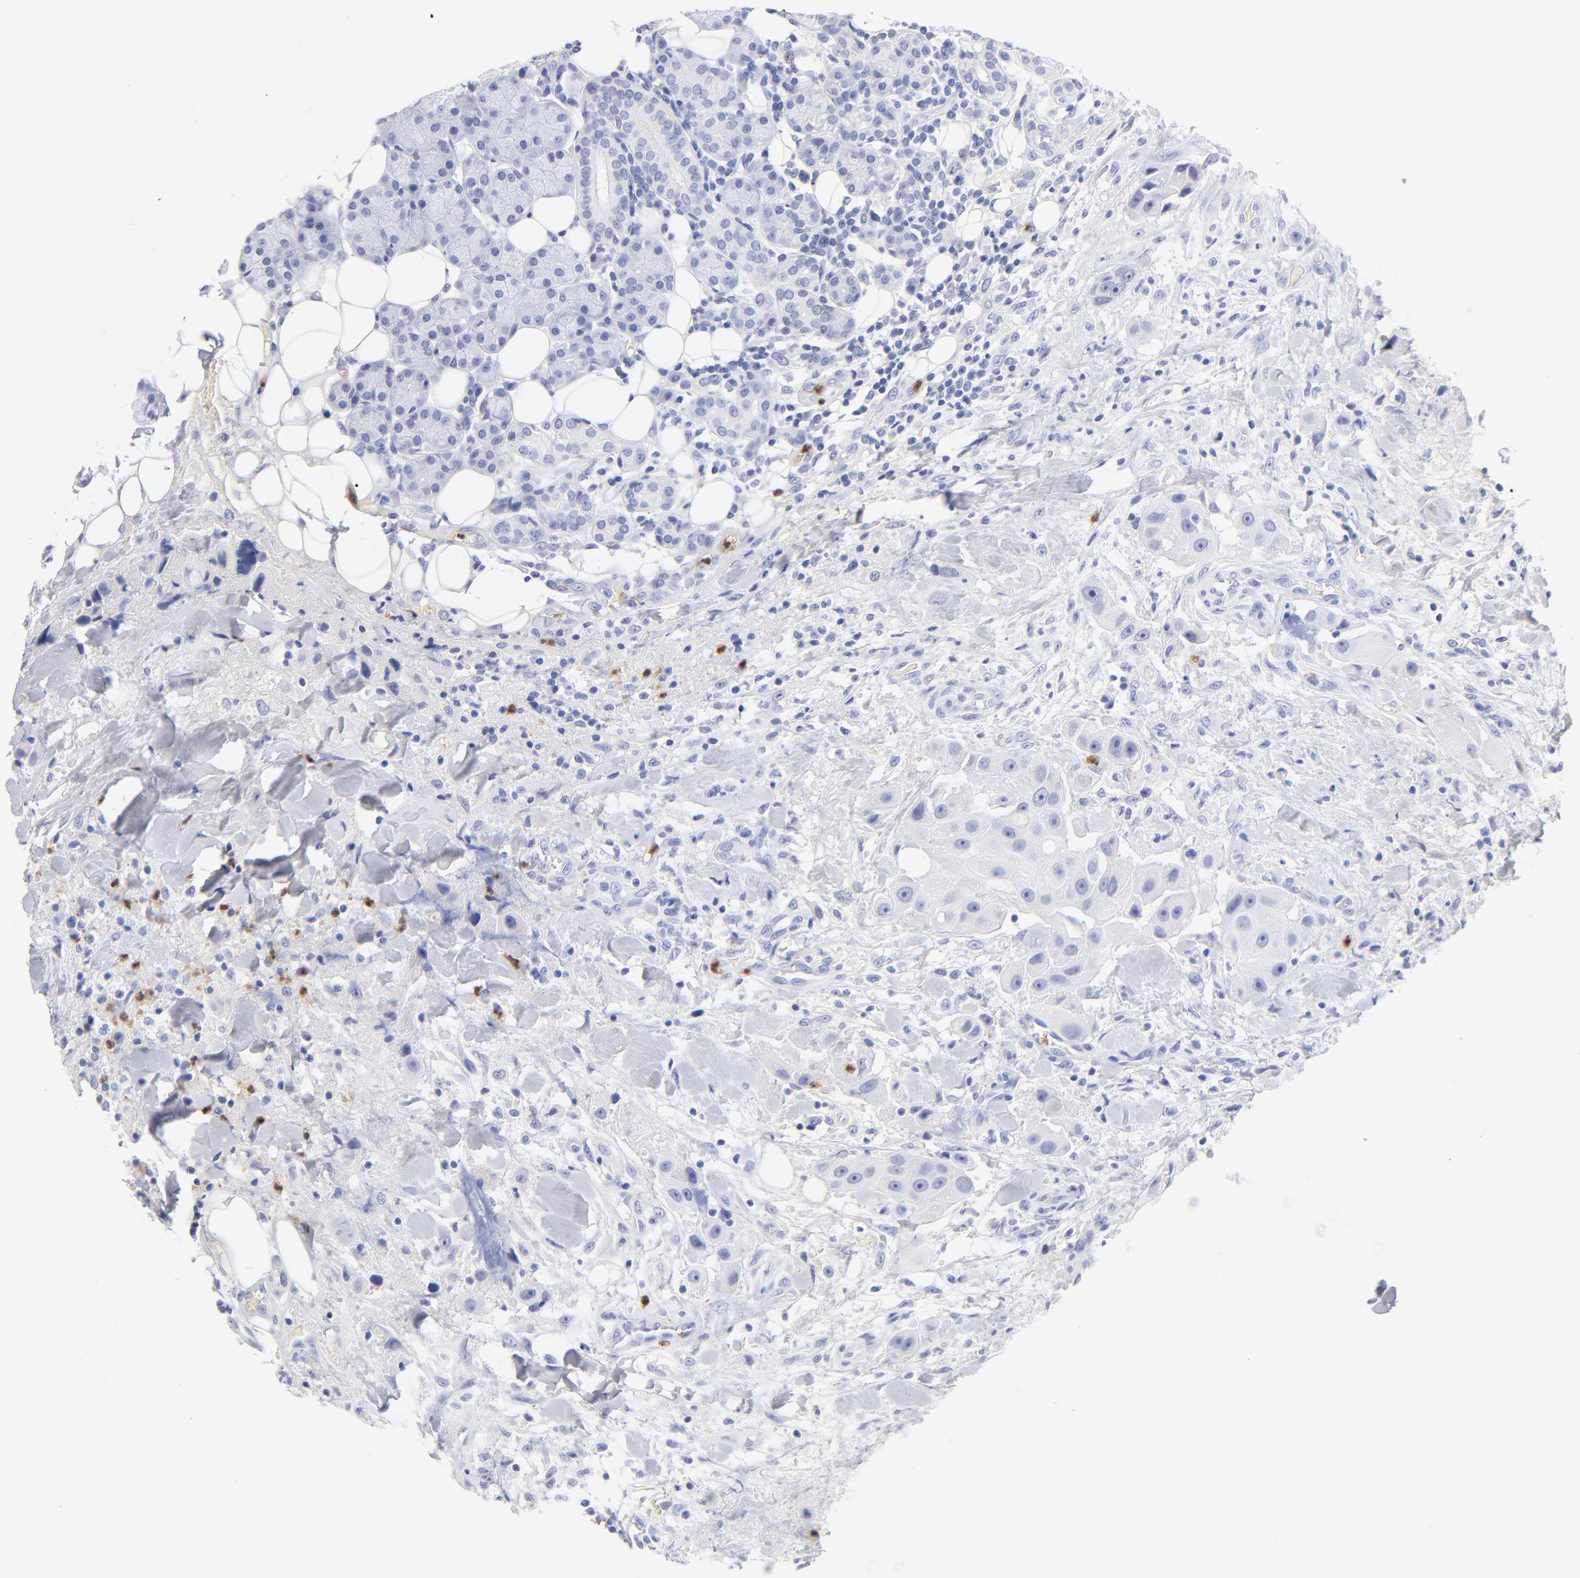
{"staining": {"intensity": "negative", "quantity": "none", "location": "none"}, "tissue": "head and neck cancer", "cell_type": "Tumor cells", "image_type": "cancer", "snomed": [{"axis": "morphology", "description": "Normal tissue, NOS"}, {"axis": "morphology", "description": "Adenocarcinoma, NOS"}, {"axis": "topography", "description": "Salivary gland"}, {"axis": "topography", "description": "Head-Neck"}], "caption": "This is a photomicrograph of immunohistochemistry staining of head and neck cancer (adenocarcinoma), which shows no expression in tumor cells. Brightfield microscopy of immunohistochemistry (IHC) stained with DAB (brown) and hematoxylin (blue), captured at high magnification.", "gene": "ARG1", "patient": {"sex": "male", "age": 80}}